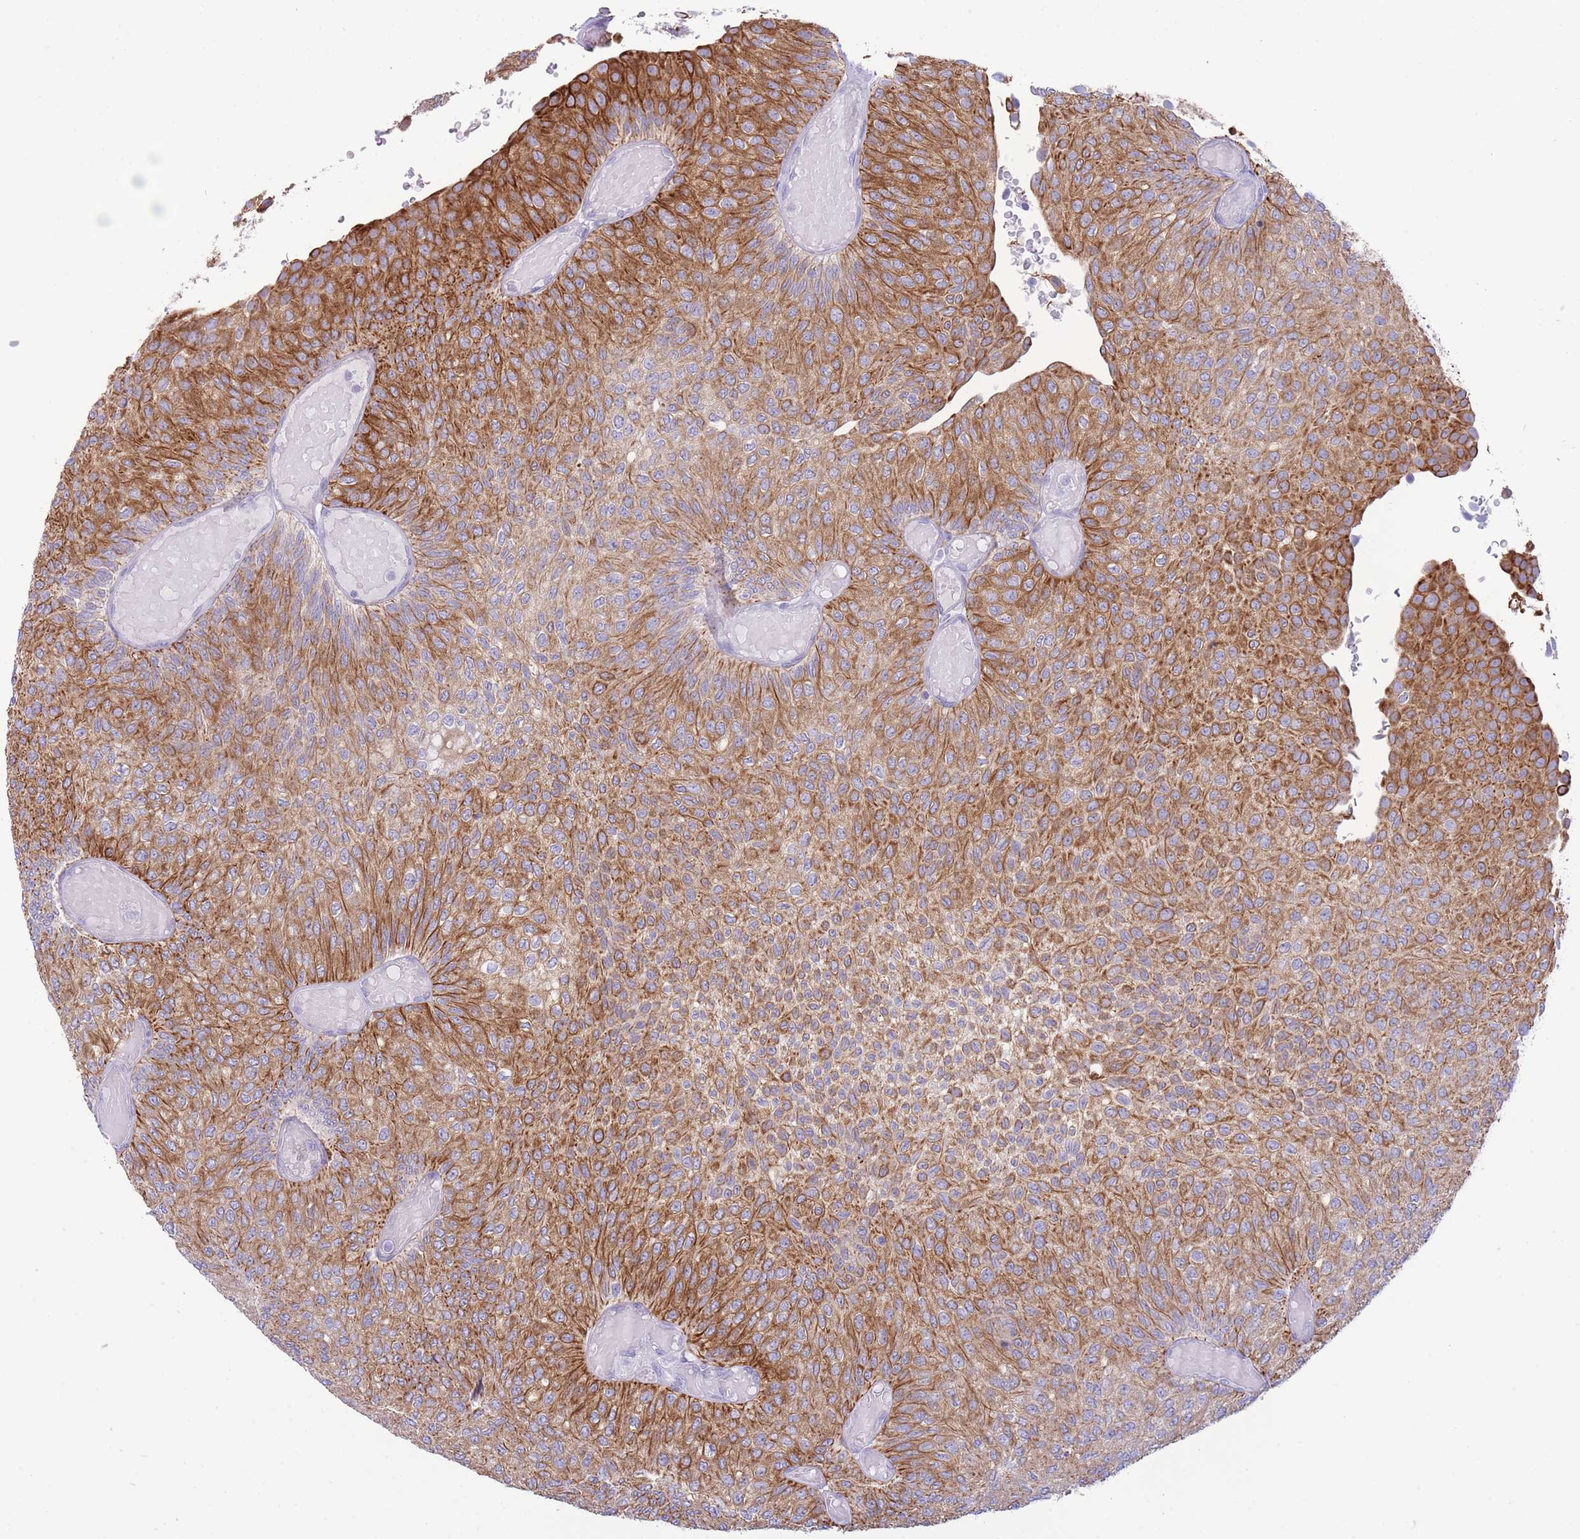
{"staining": {"intensity": "moderate", "quantity": ">75%", "location": "cytoplasmic/membranous"}, "tissue": "urothelial cancer", "cell_type": "Tumor cells", "image_type": "cancer", "snomed": [{"axis": "morphology", "description": "Urothelial carcinoma, Low grade"}, {"axis": "topography", "description": "Urinary bladder"}], "caption": "Approximately >75% of tumor cells in urothelial cancer exhibit moderate cytoplasmic/membranous protein expression as visualized by brown immunohistochemical staining.", "gene": "VWA8", "patient": {"sex": "male", "age": 78}}